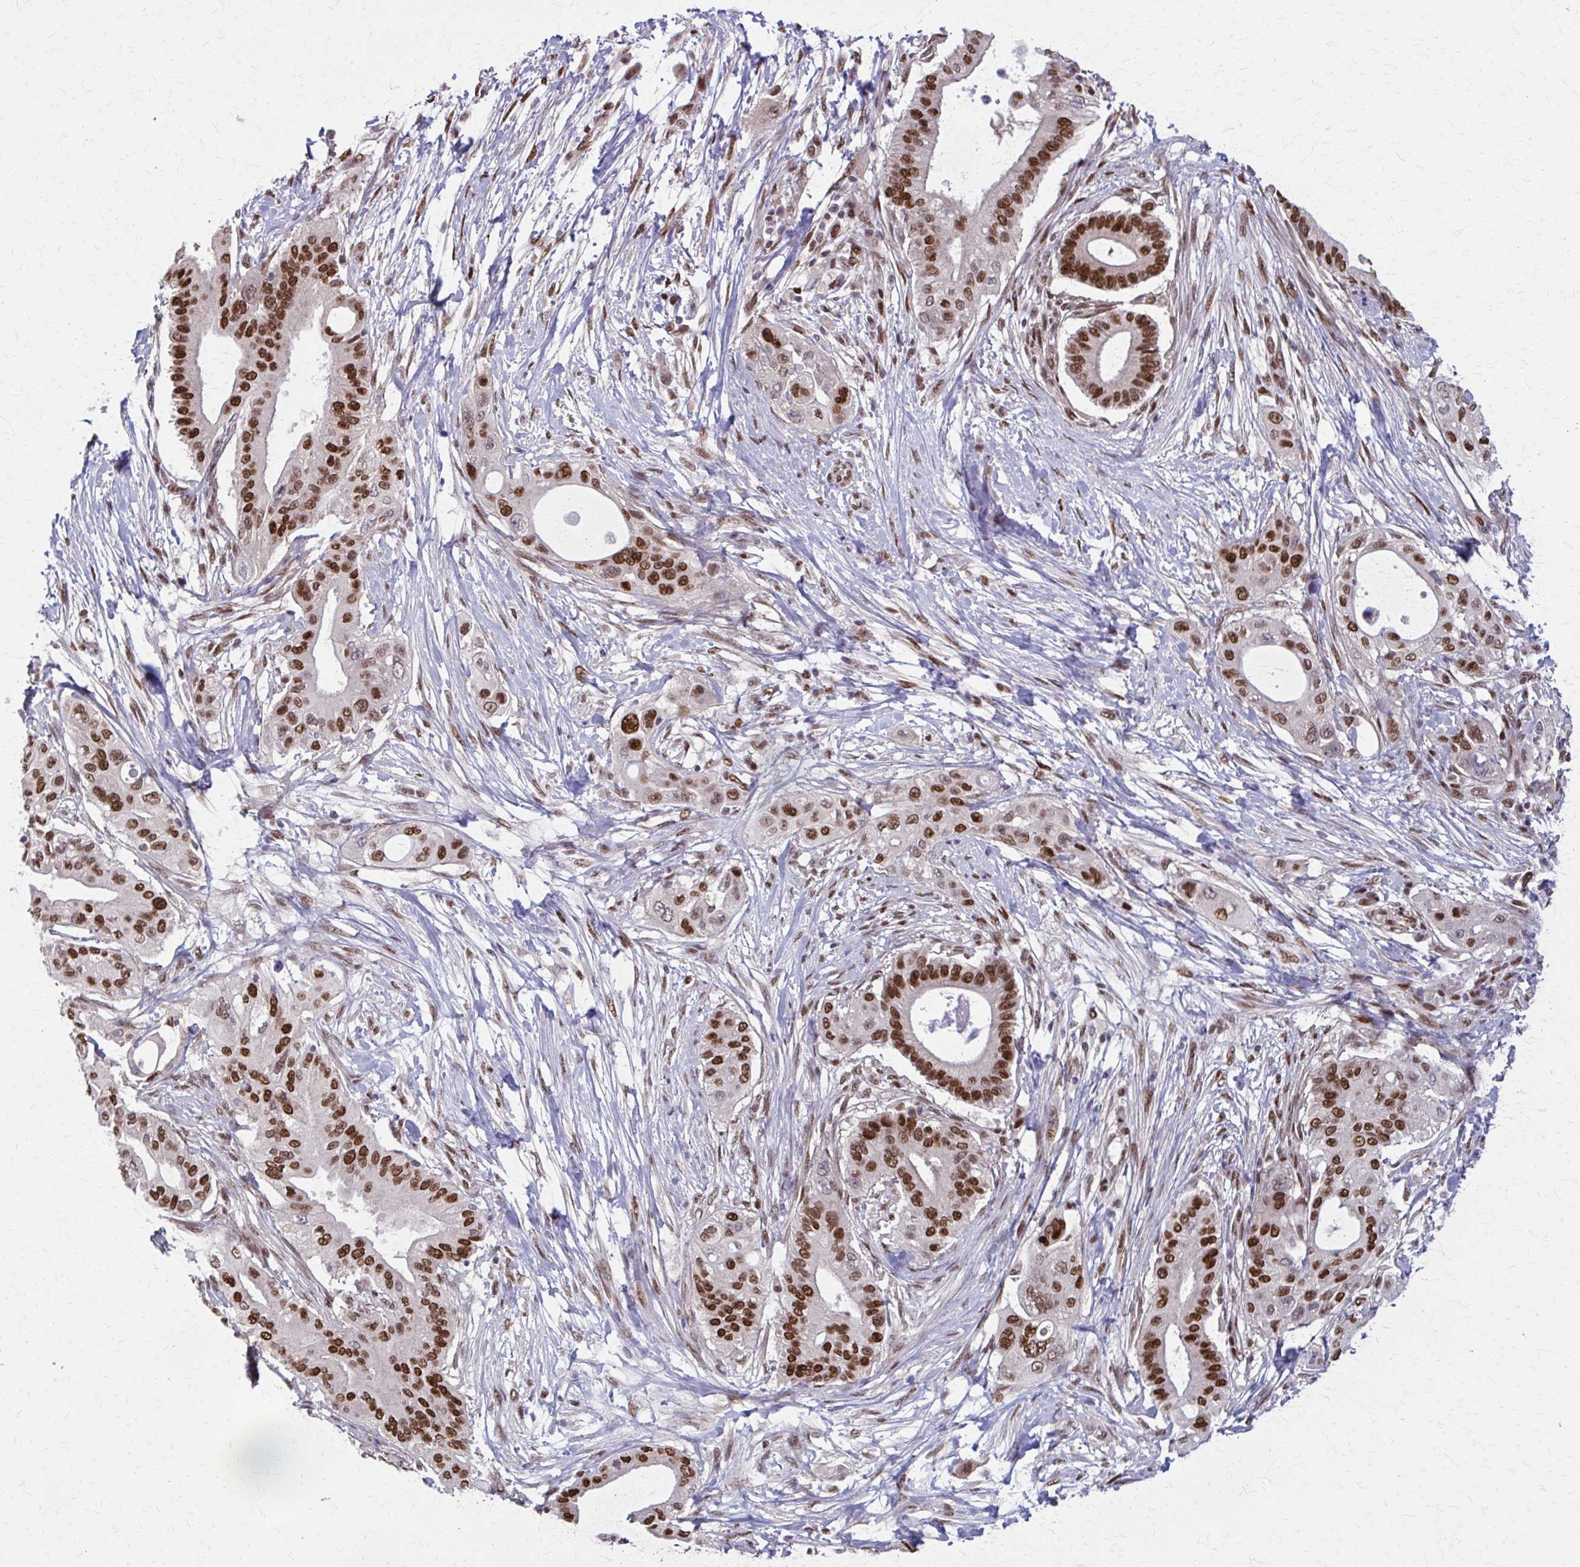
{"staining": {"intensity": "strong", "quantity": ">75%", "location": "nuclear"}, "tissue": "pancreatic cancer", "cell_type": "Tumor cells", "image_type": "cancer", "snomed": [{"axis": "morphology", "description": "Adenocarcinoma, NOS"}, {"axis": "topography", "description": "Pancreas"}], "caption": "IHC (DAB (3,3'-diaminobenzidine)) staining of pancreatic adenocarcinoma shows strong nuclear protein staining in approximately >75% of tumor cells.", "gene": "TTF1", "patient": {"sex": "male", "age": 68}}